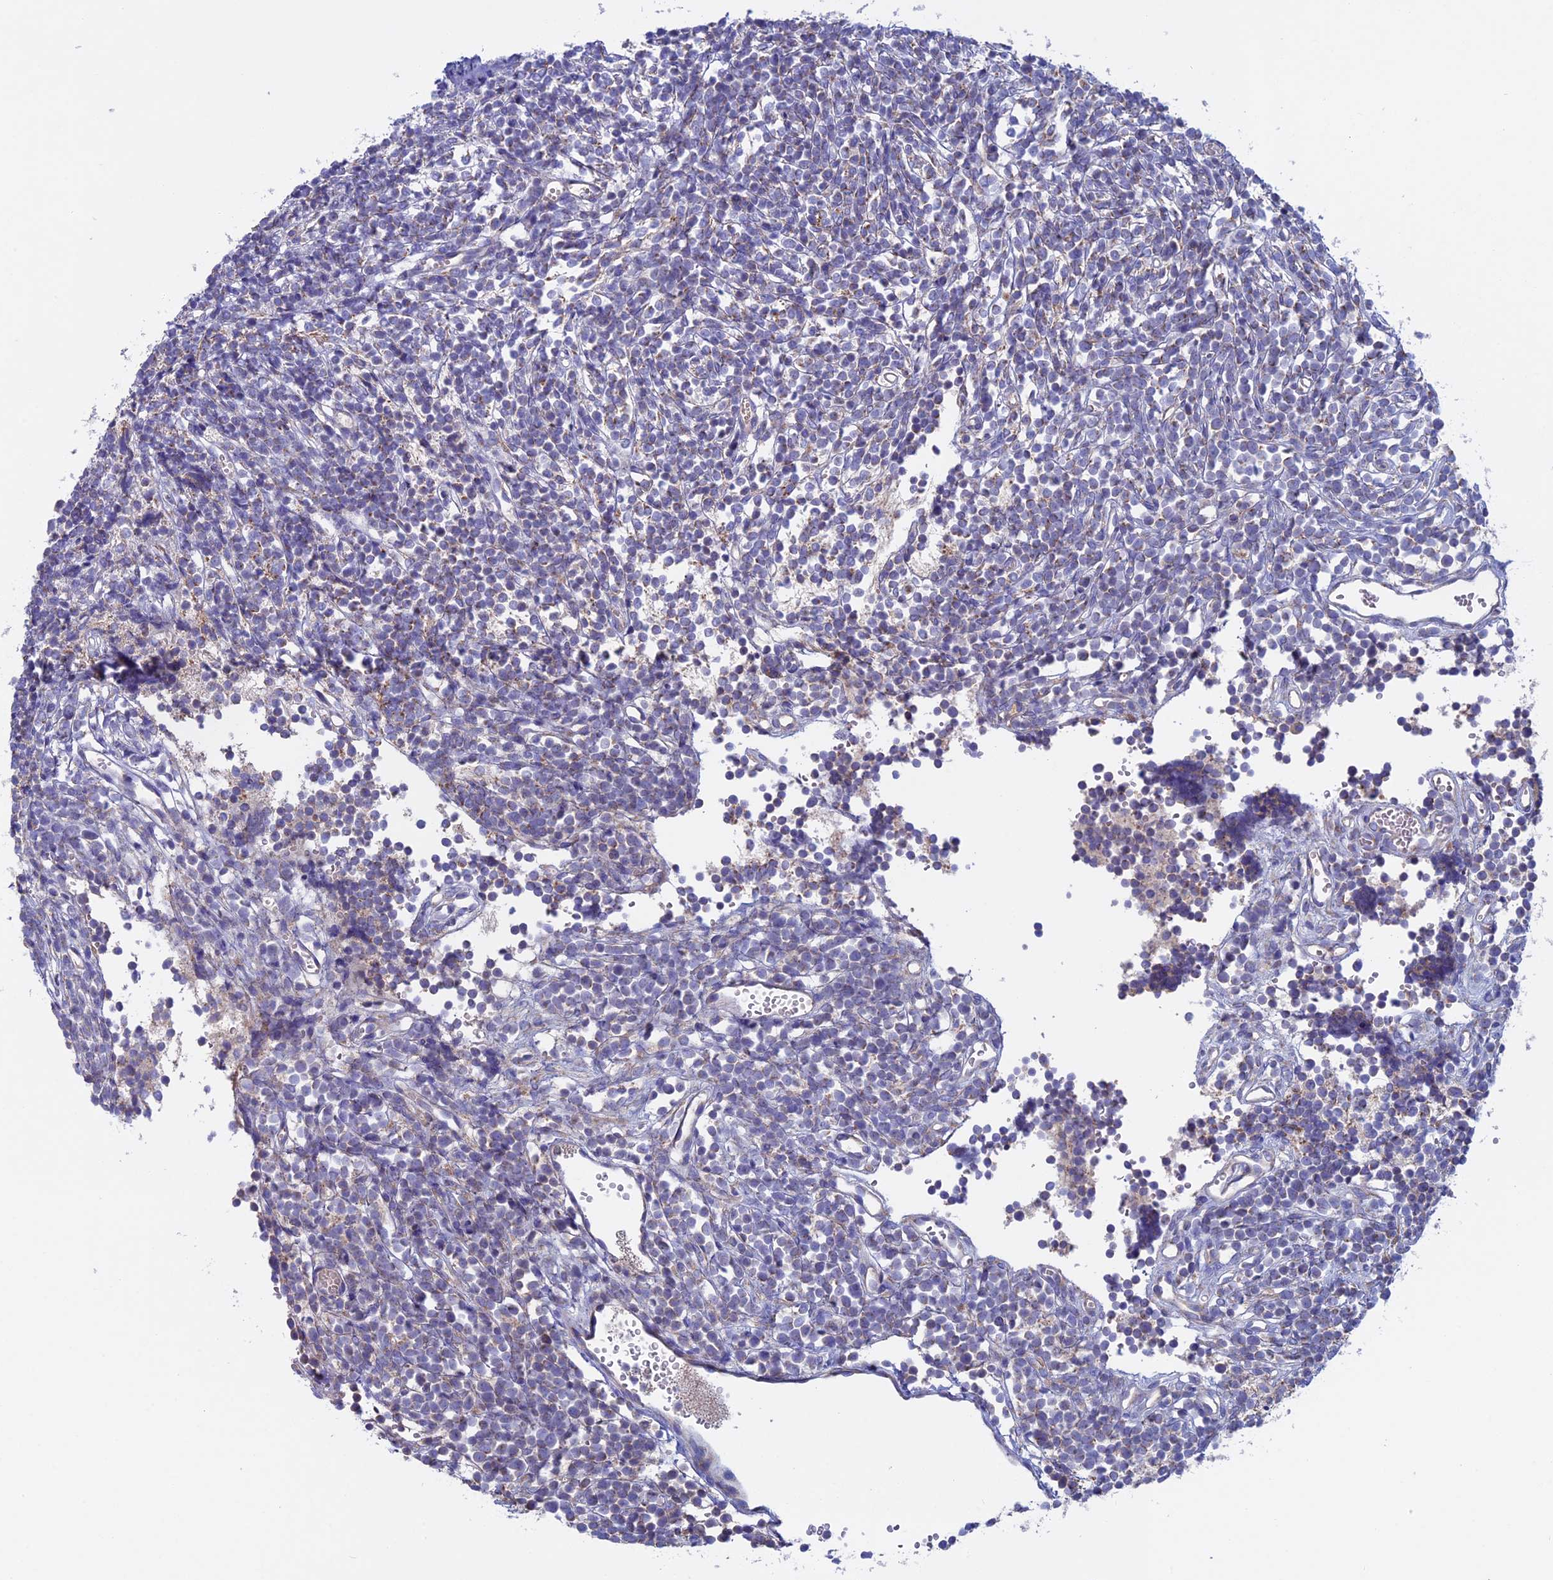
{"staining": {"intensity": "negative", "quantity": "none", "location": "none"}, "tissue": "glioma", "cell_type": "Tumor cells", "image_type": "cancer", "snomed": [{"axis": "morphology", "description": "Glioma, malignant, Low grade"}, {"axis": "topography", "description": "Brain"}], "caption": "This micrograph is of glioma stained with immunohistochemistry (IHC) to label a protein in brown with the nuclei are counter-stained blue. There is no positivity in tumor cells.", "gene": "SLC15A5", "patient": {"sex": "female", "age": 1}}